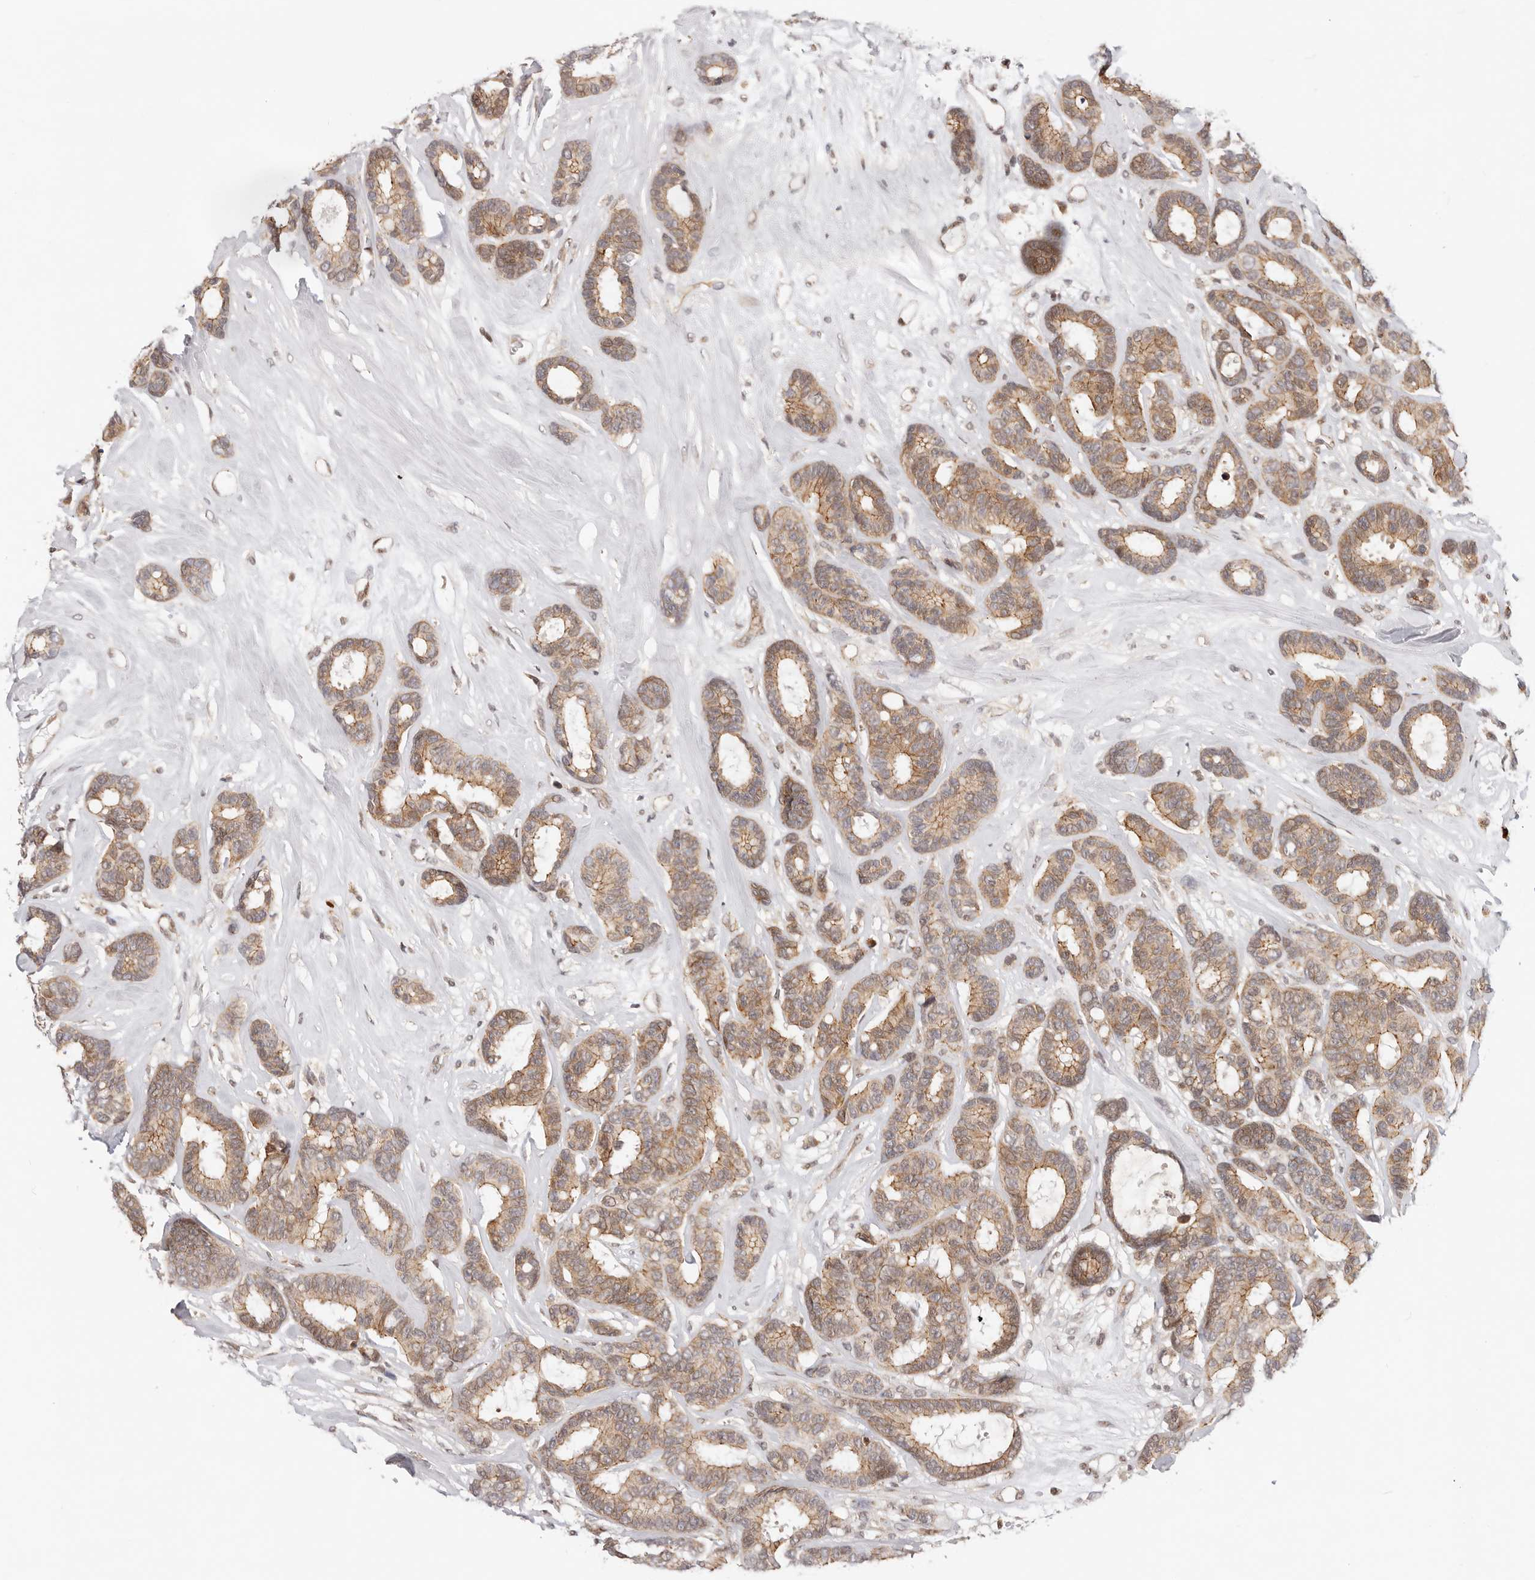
{"staining": {"intensity": "moderate", "quantity": ">75%", "location": "cytoplasmic/membranous"}, "tissue": "breast cancer", "cell_type": "Tumor cells", "image_type": "cancer", "snomed": [{"axis": "morphology", "description": "Duct carcinoma"}, {"axis": "topography", "description": "Breast"}], "caption": "Immunohistochemistry image of neoplastic tissue: invasive ductal carcinoma (breast) stained using immunohistochemistry displays medium levels of moderate protein expression localized specifically in the cytoplasmic/membranous of tumor cells, appearing as a cytoplasmic/membranous brown color.", "gene": "AFDN", "patient": {"sex": "female", "age": 87}}